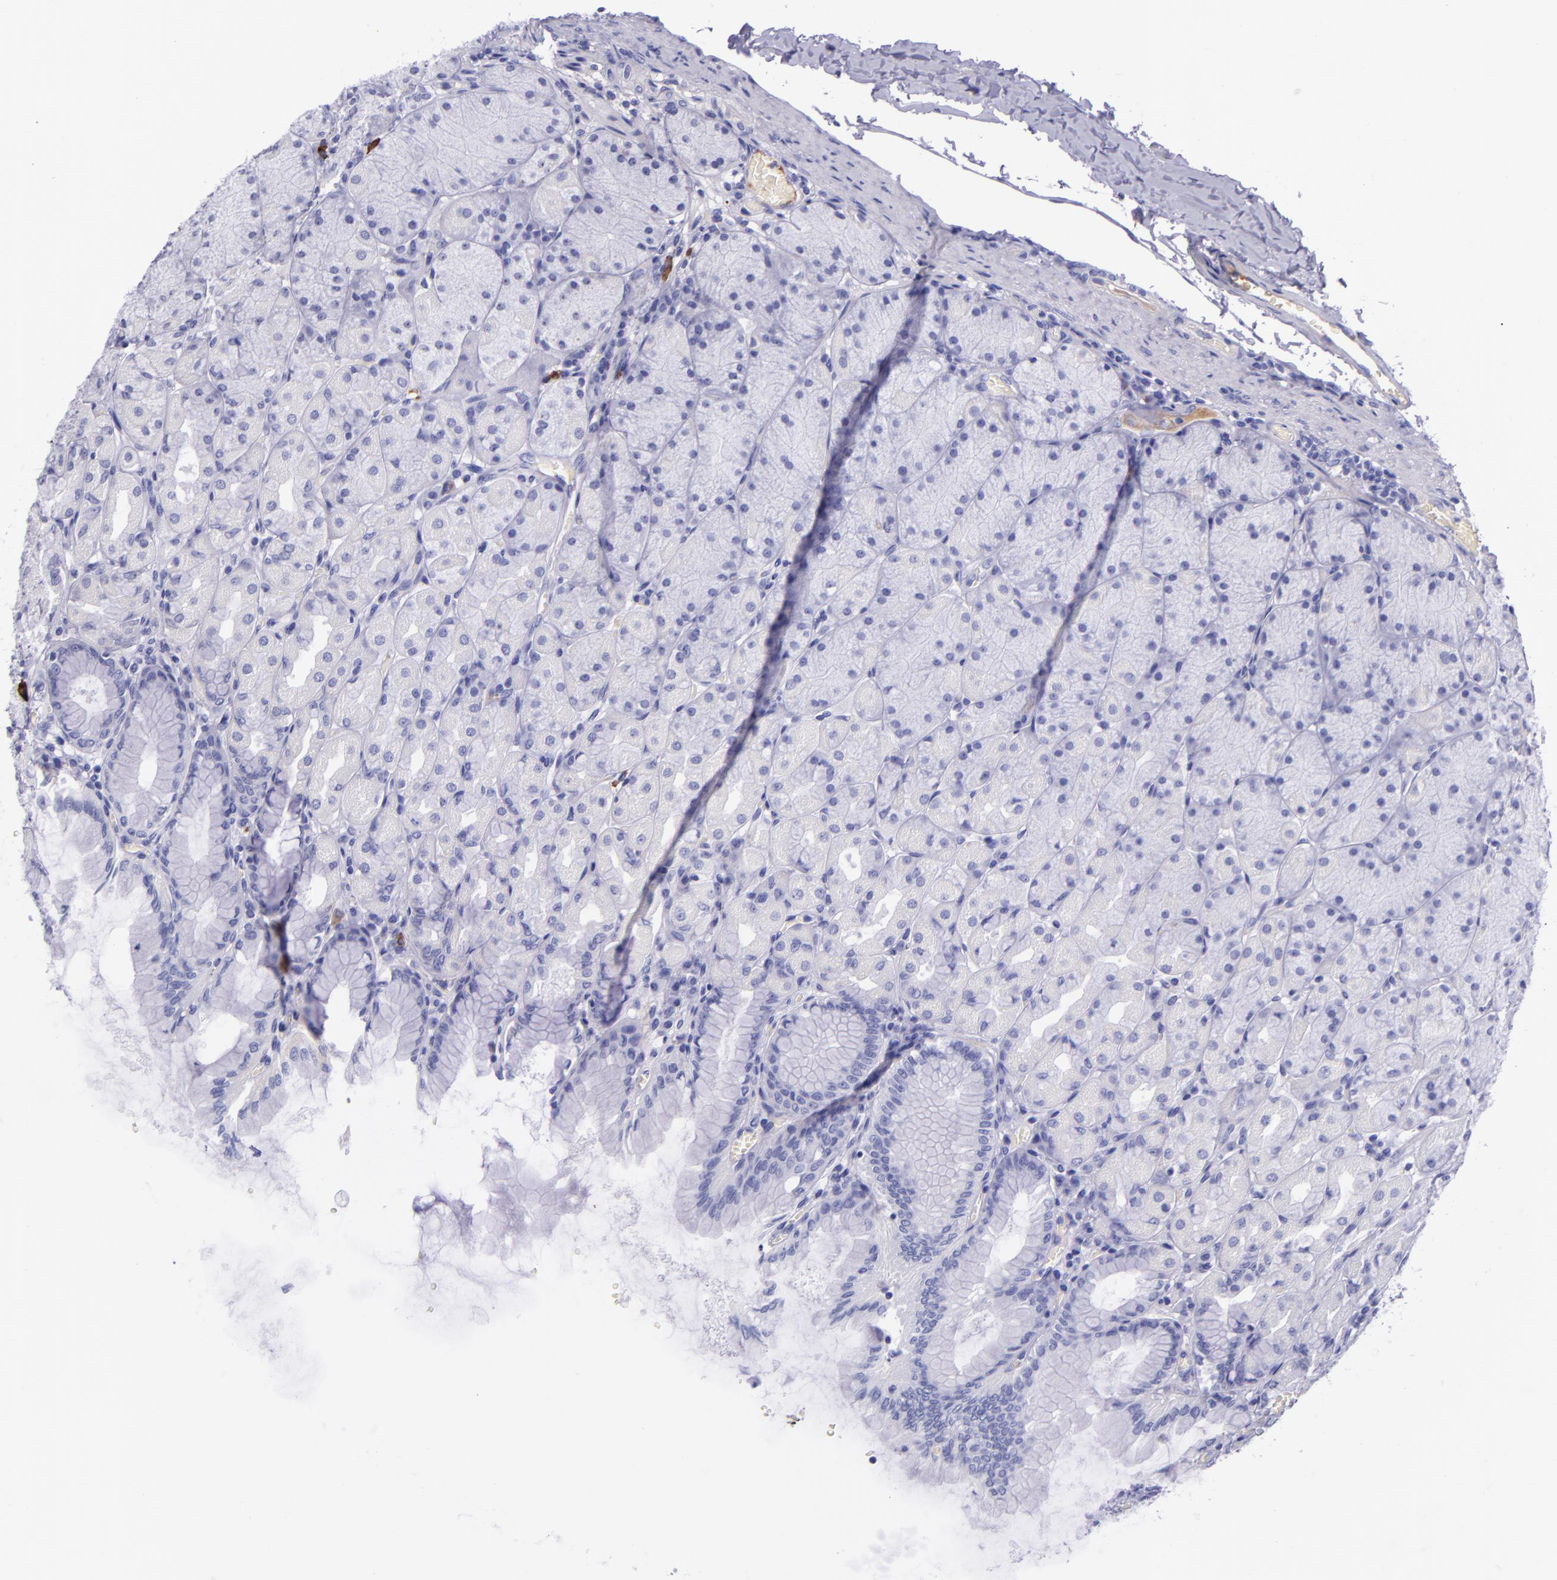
{"staining": {"intensity": "negative", "quantity": "none", "location": "none"}, "tissue": "stomach", "cell_type": "Glandular cells", "image_type": "normal", "snomed": [{"axis": "morphology", "description": "Normal tissue, NOS"}, {"axis": "topography", "description": "Stomach, upper"}], "caption": "IHC micrograph of normal stomach stained for a protein (brown), which demonstrates no expression in glandular cells.", "gene": "KNG1", "patient": {"sex": "female", "age": 56}}